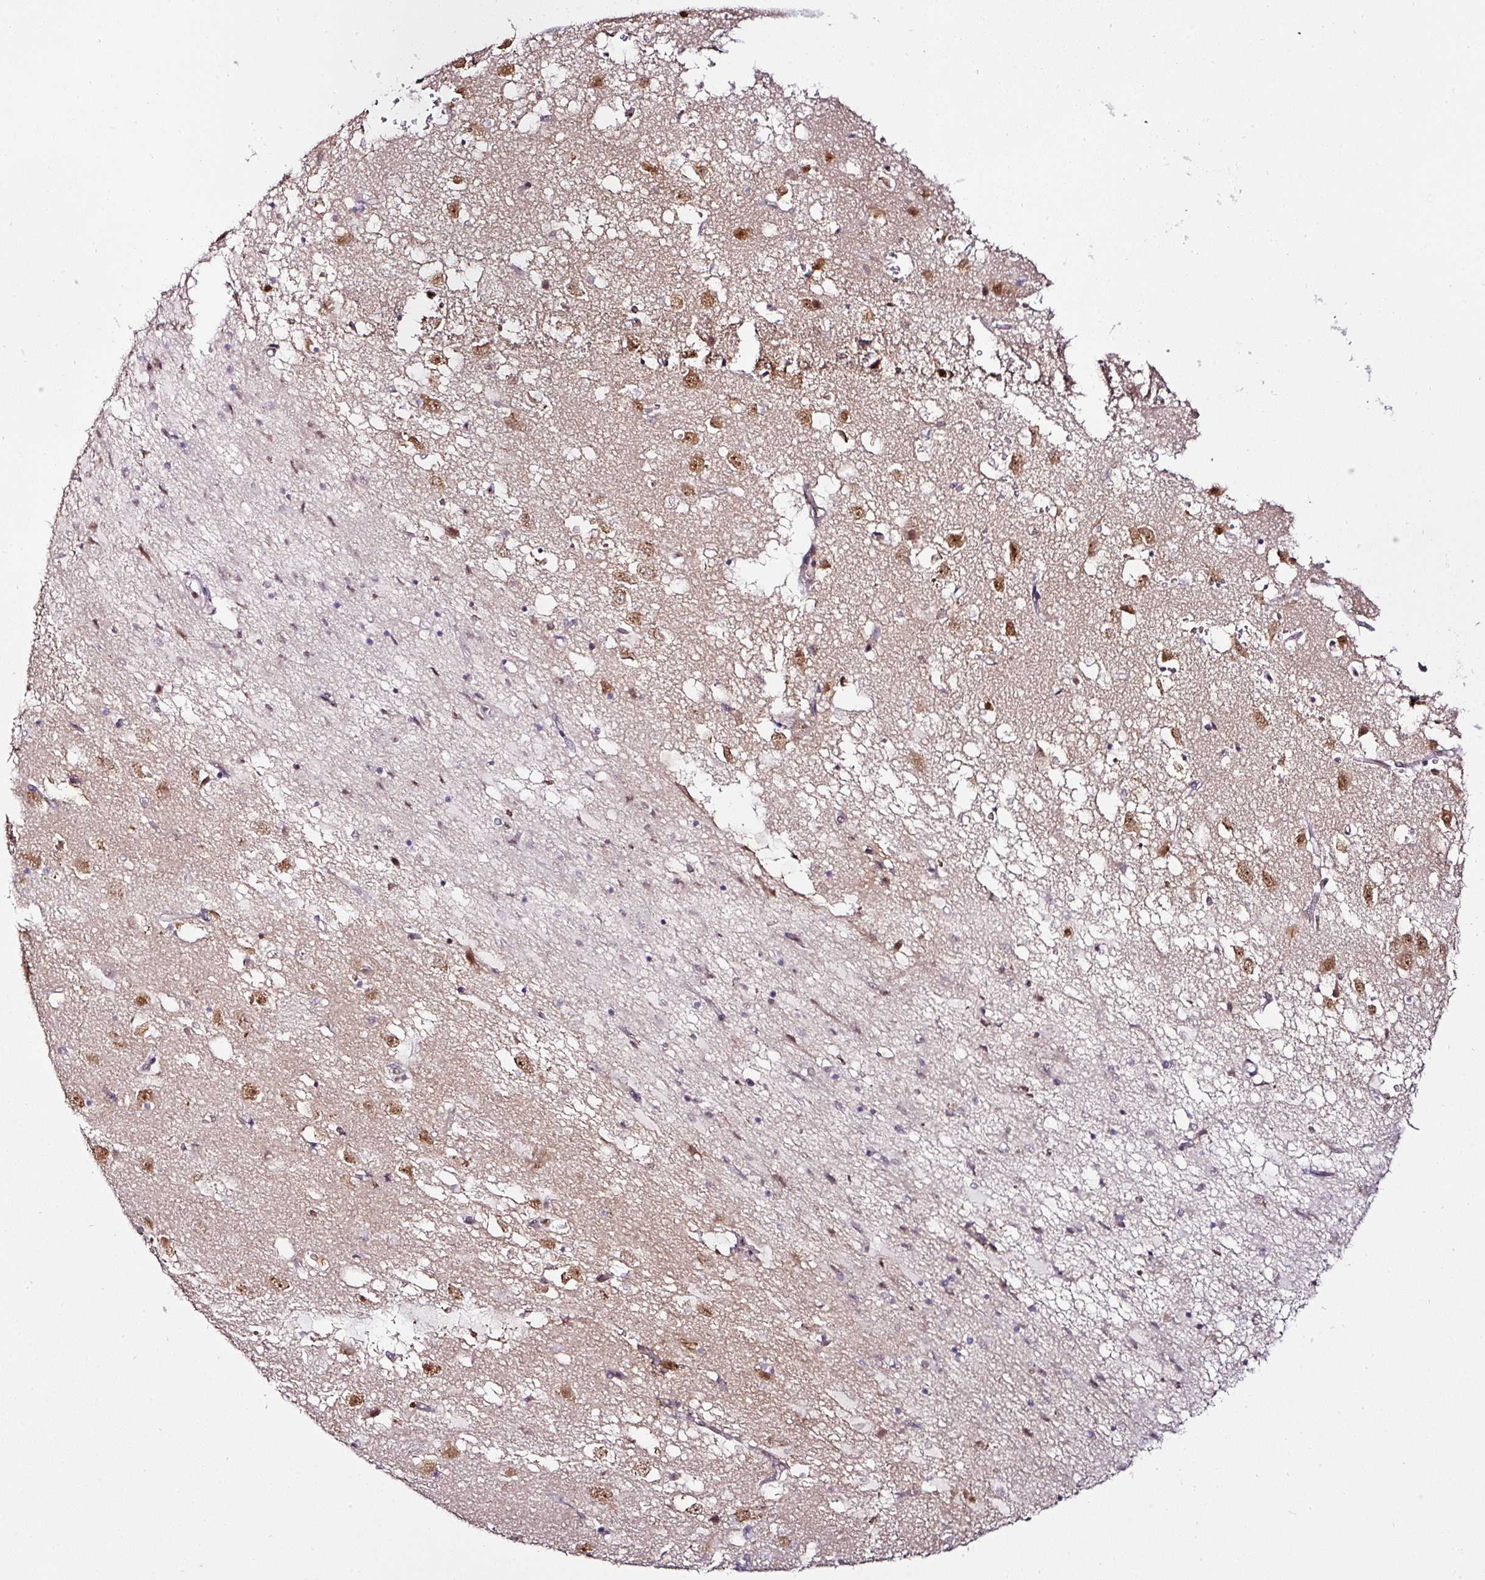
{"staining": {"intensity": "weak", "quantity": "<25%", "location": "cytoplasmic/membranous,nuclear"}, "tissue": "caudate", "cell_type": "Glial cells", "image_type": "normal", "snomed": [{"axis": "morphology", "description": "Normal tissue, NOS"}, {"axis": "topography", "description": "Lateral ventricle wall"}], "caption": "Immunohistochemistry photomicrograph of unremarkable human caudate stained for a protein (brown), which shows no expression in glial cells.", "gene": "KLF16", "patient": {"sex": "male", "age": 58}}